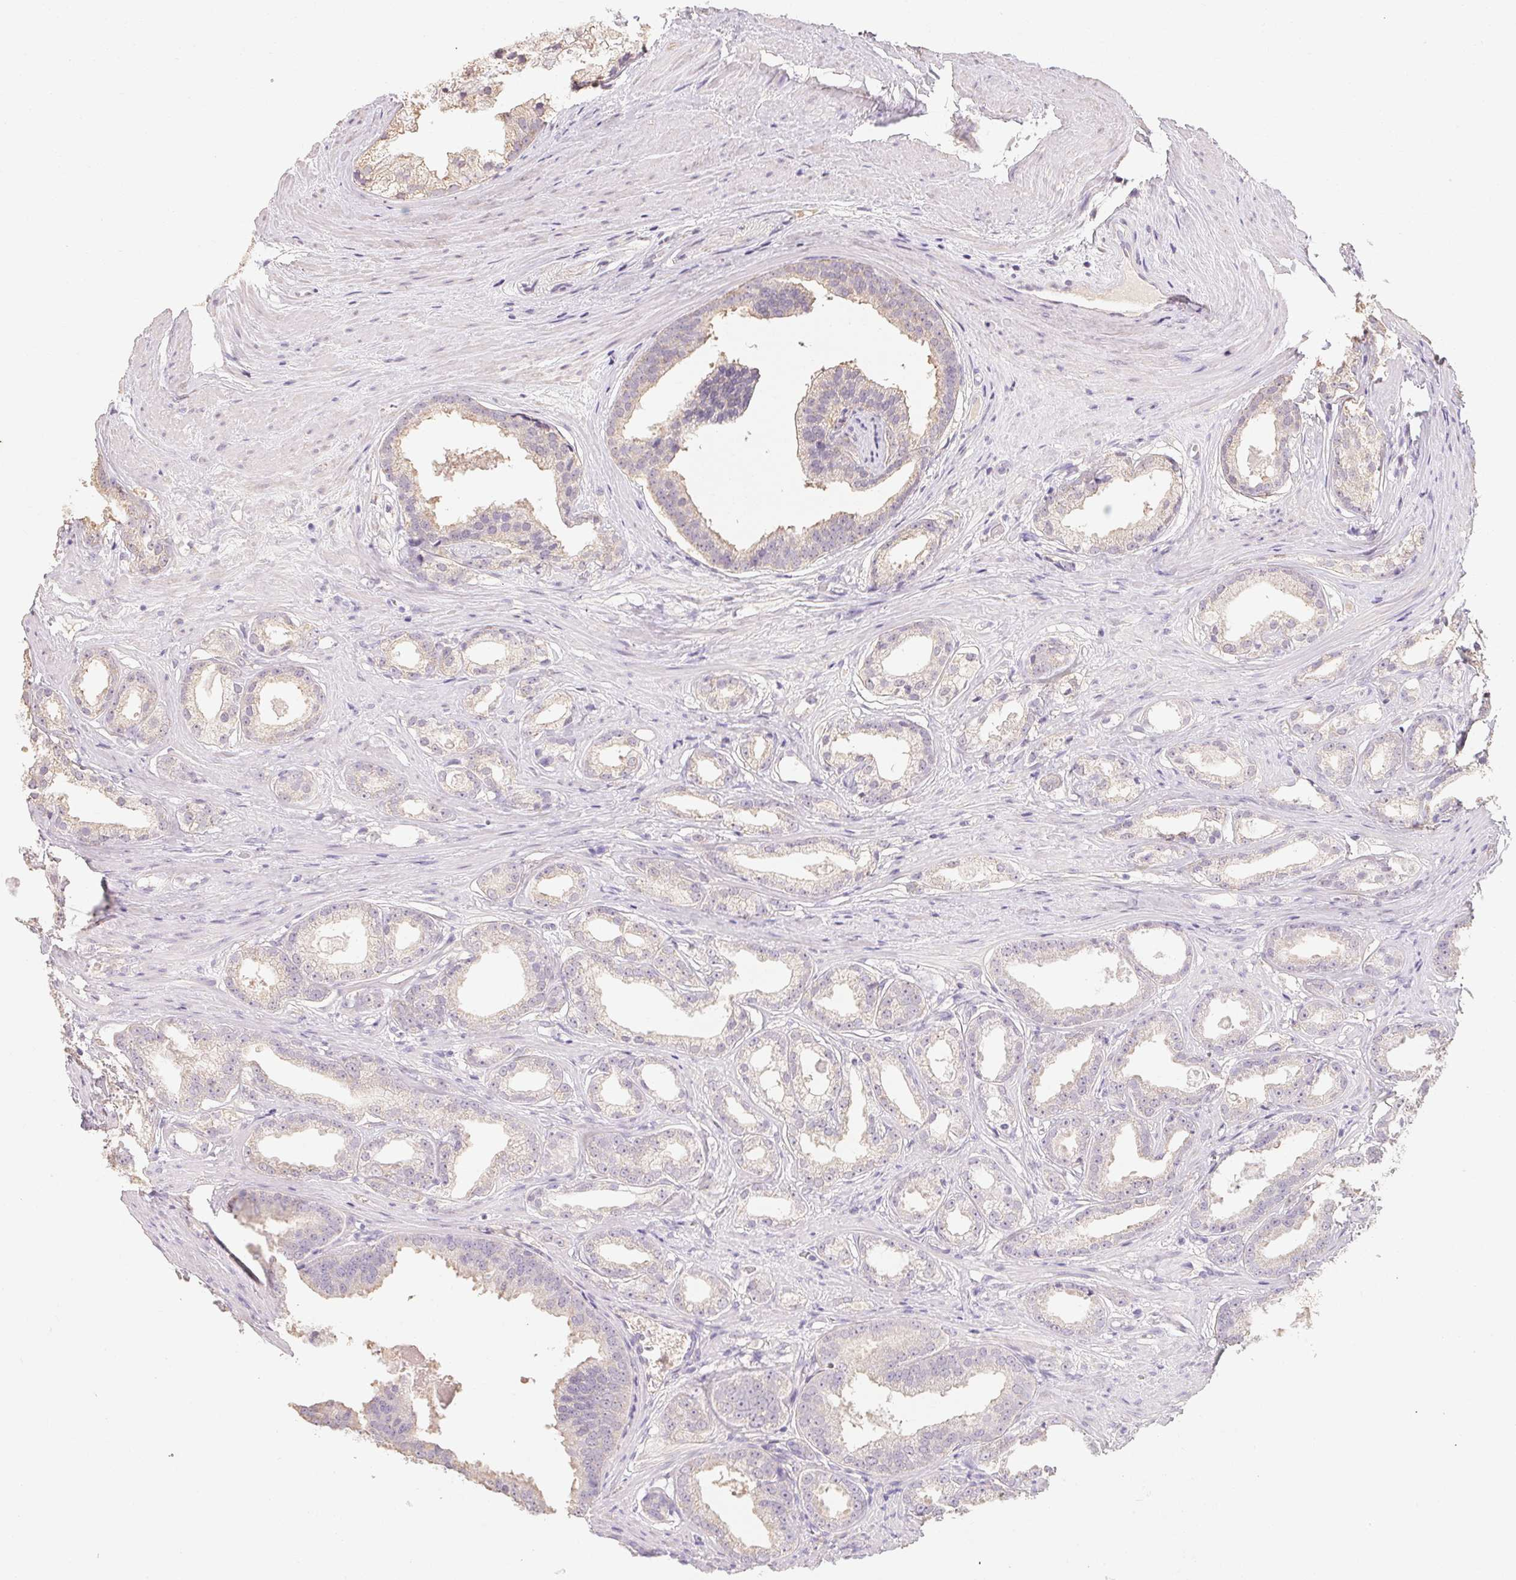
{"staining": {"intensity": "weak", "quantity": "25%-75%", "location": "cytoplasmic/membranous"}, "tissue": "prostate cancer", "cell_type": "Tumor cells", "image_type": "cancer", "snomed": [{"axis": "morphology", "description": "Adenocarcinoma, Low grade"}, {"axis": "topography", "description": "Prostate"}], "caption": "Protein expression by IHC demonstrates weak cytoplasmic/membranous positivity in approximately 25%-75% of tumor cells in prostate cancer (adenocarcinoma (low-grade)).", "gene": "MAP7D2", "patient": {"sex": "male", "age": 65}}